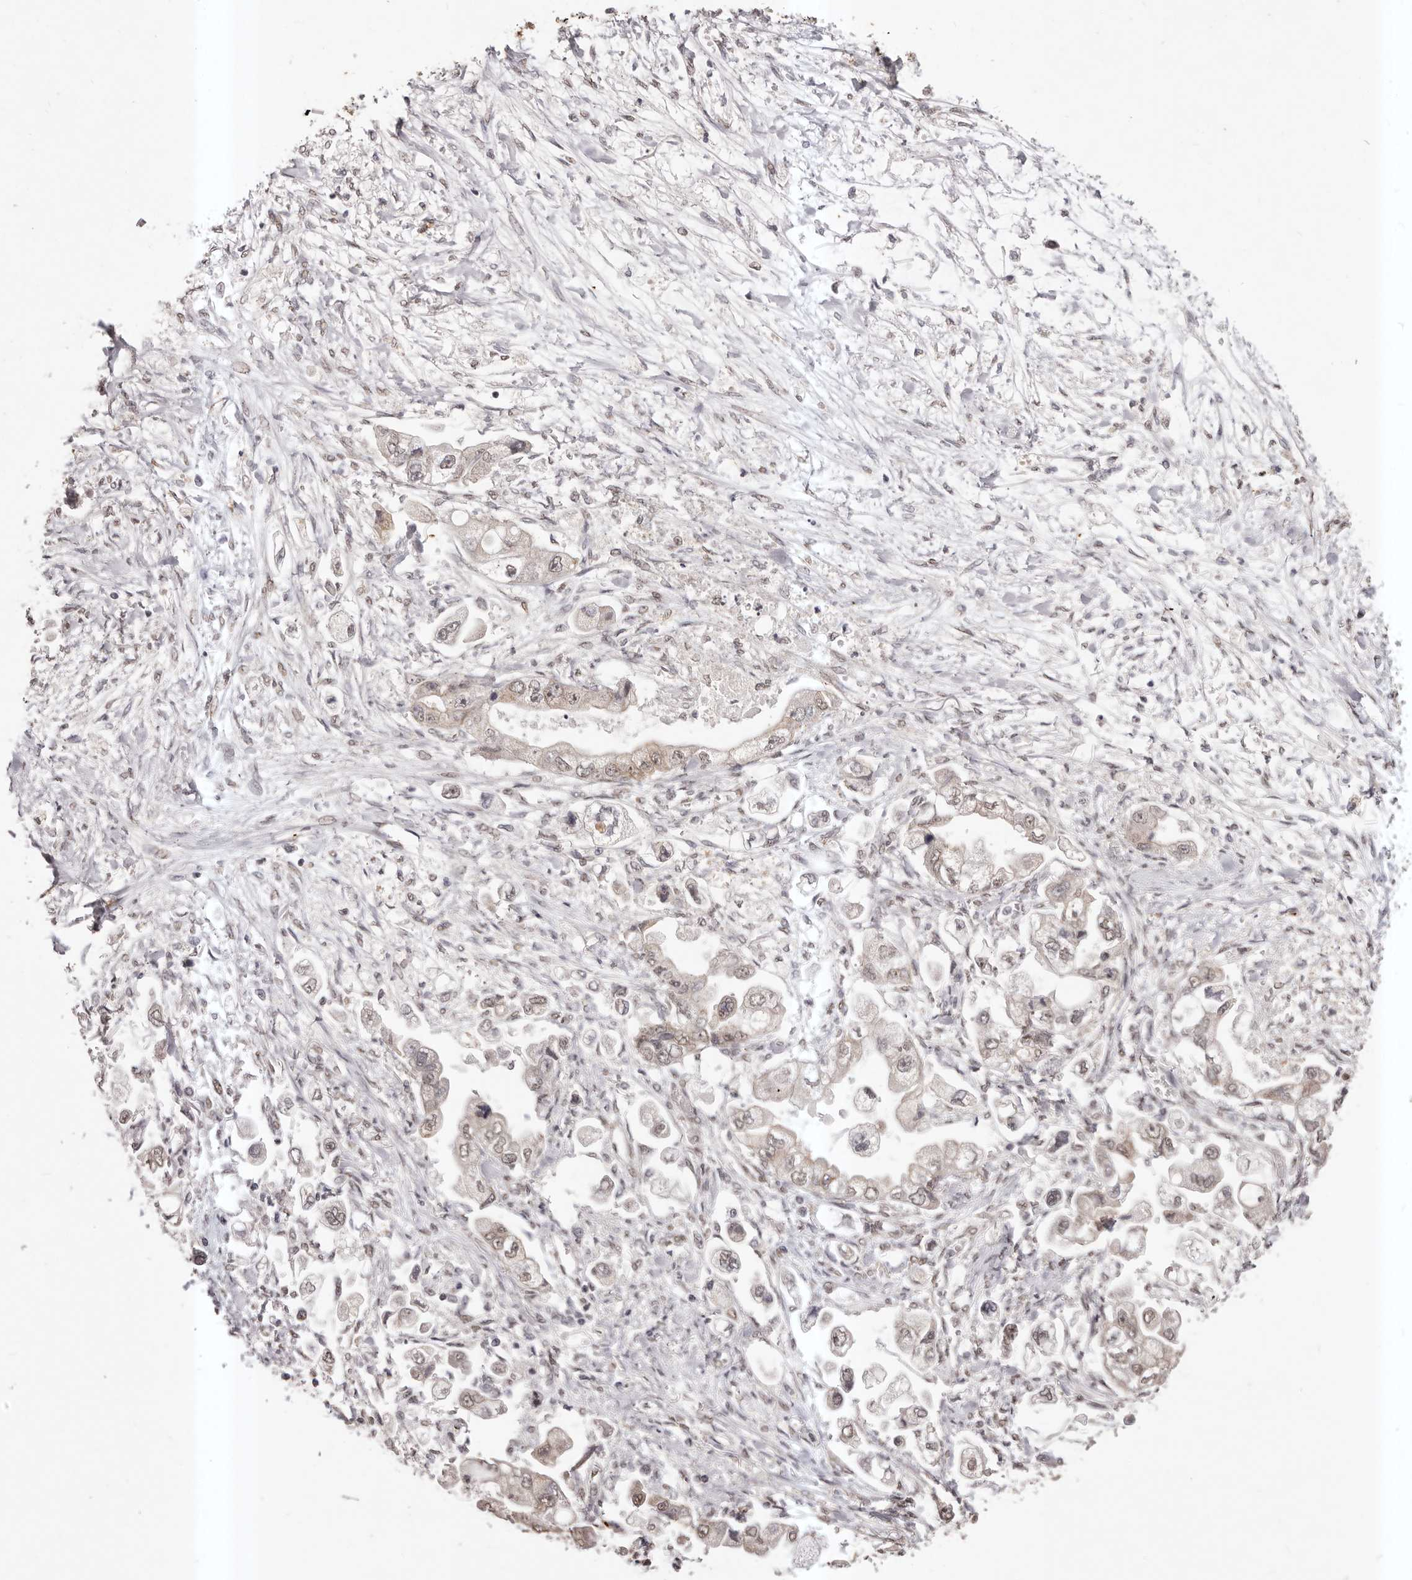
{"staining": {"intensity": "weak", "quantity": ">75%", "location": "nuclear"}, "tissue": "stomach cancer", "cell_type": "Tumor cells", "image_type": "cancer", "snomed": [{"axis": "morphology", "description": "Adenocarcinoma, NOS"}, {"axis": "topography", "description": "Stomach"}], "caption": "Stomach cancer tissue shows weak nuclear expression in approximately >75% of tumor cells, visualized by immunohistochemistry.", "gene": "RPS6KA5", "patient": {"sex": "male", "age": 62}}